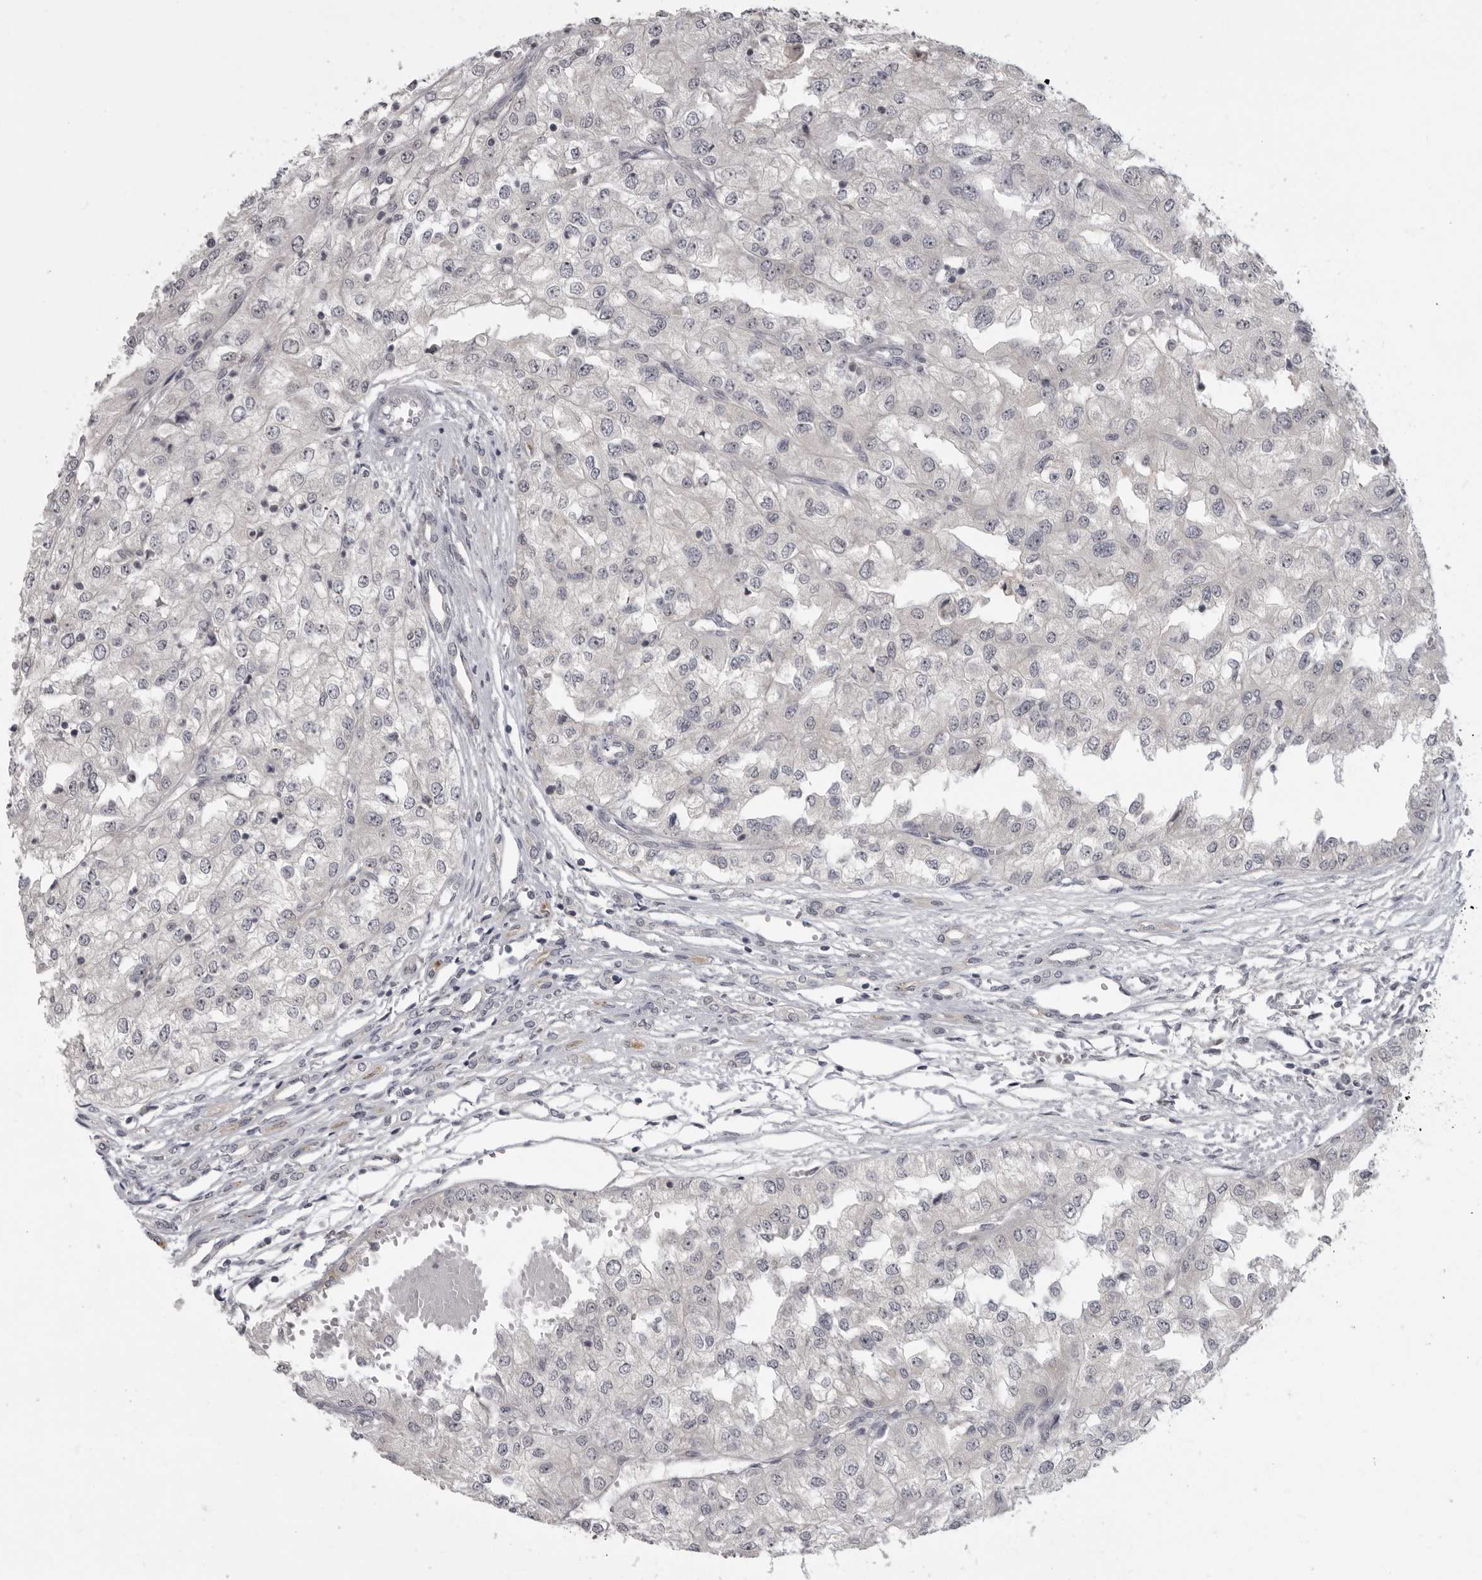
{"staining": {"intensity": "negative", "quantity": "none", "location": "none"}, "tissue": "renal cancer", "cell_type": "Tumor cells", "image_type": "cancer", "snomed": [{"axis": "morphology", "description": "Adenocarcinoma, NOS"}, {"axis": "topography", "description": "Kidney"}], "caption": "The photomicrograph displays no staining of tumor cells in renal cancer (adenocarcinoma).", "gene": "MRTO4", "patient": {"sex": "female", "age": 54}}